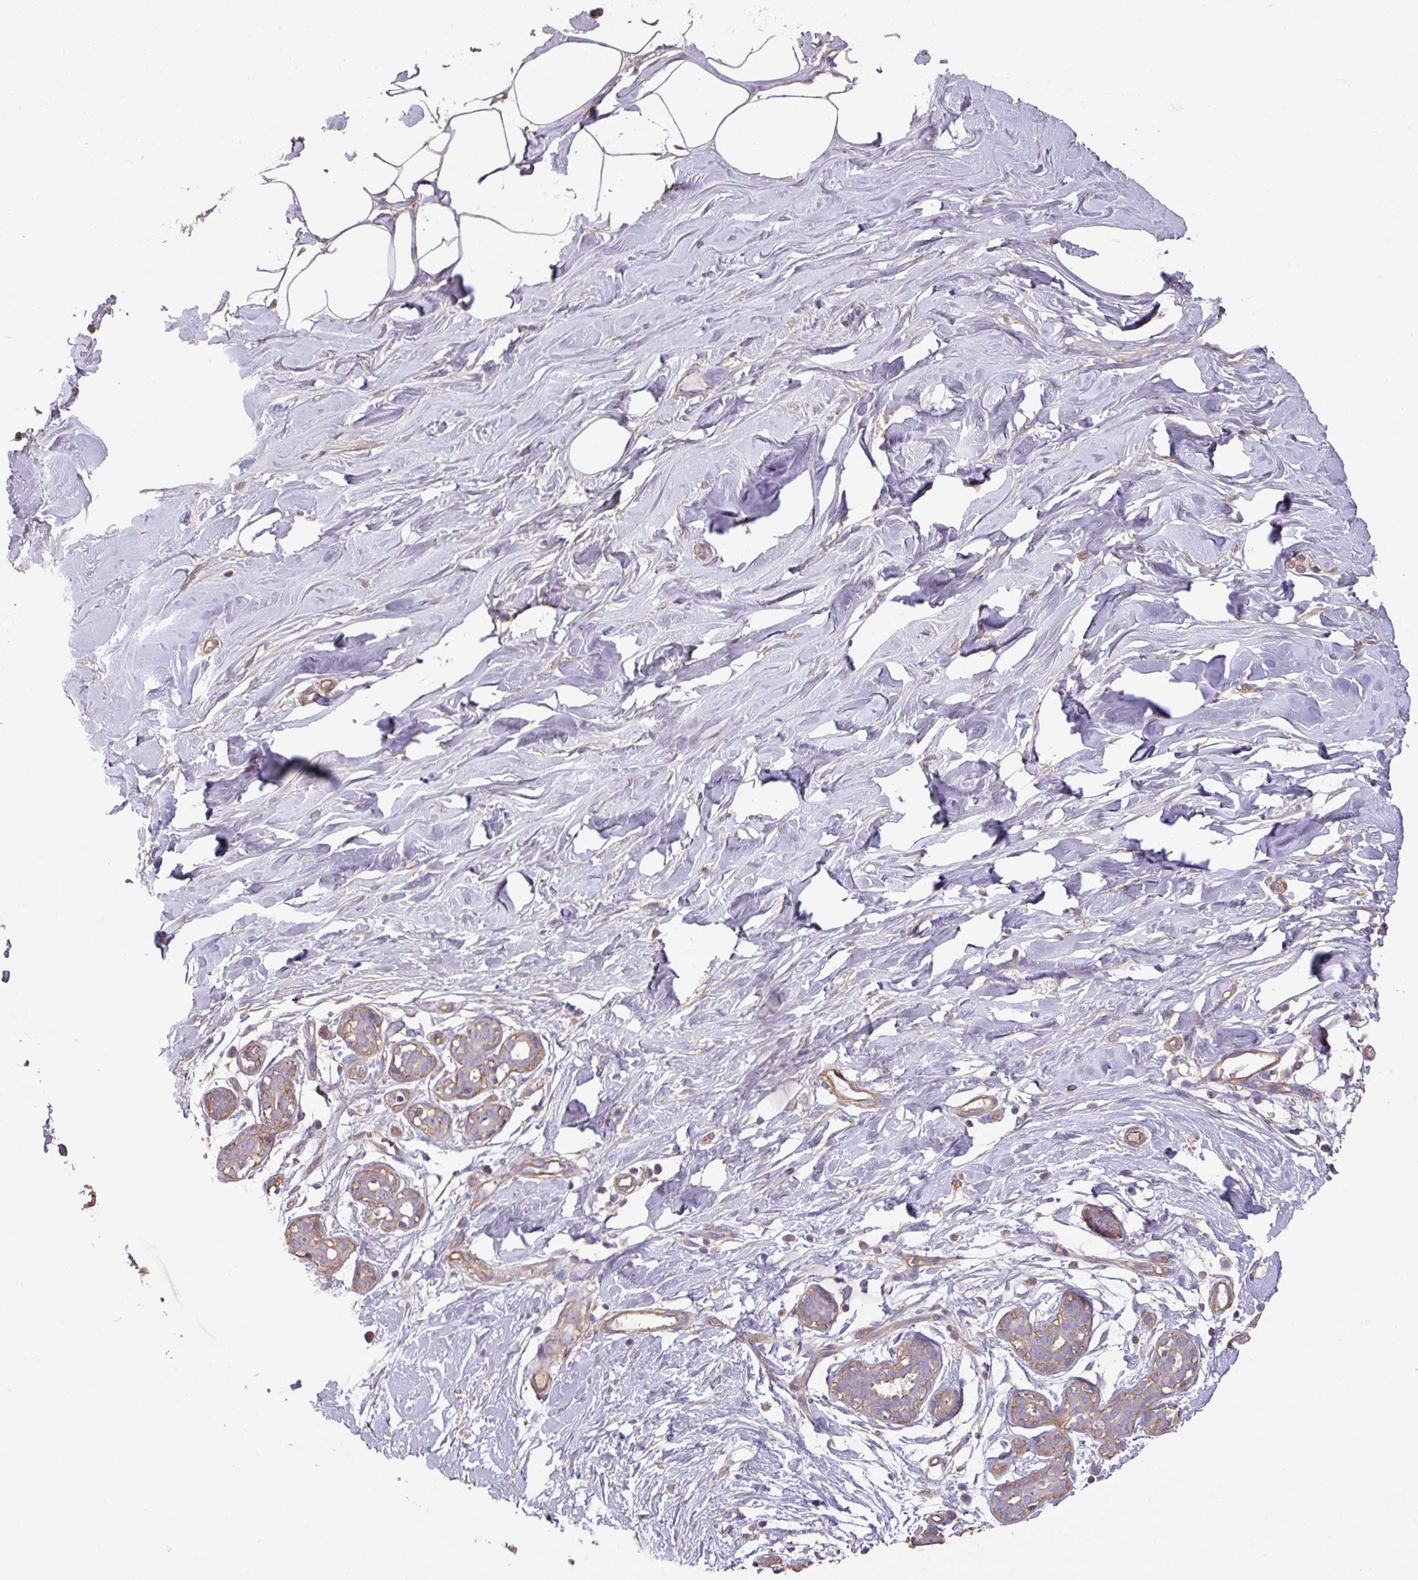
{"staining": {"intensity": "negative", "quantity": "none", "location": "none"}, "tissue": "breast", "cell_type": "Adipocytes", "image_type": "normal", "snomed": [{"axis": "morphology", "description": "Normal tissue, NOS"}, {"axis": "topography", "description": "Breast"}], "caption": "Human breast stained for a protein using immunohistochemistry (IHC) shows no expression in adipocytes.", "gene": "CALML4", "patient": {"sex": "female", "age": 27}}